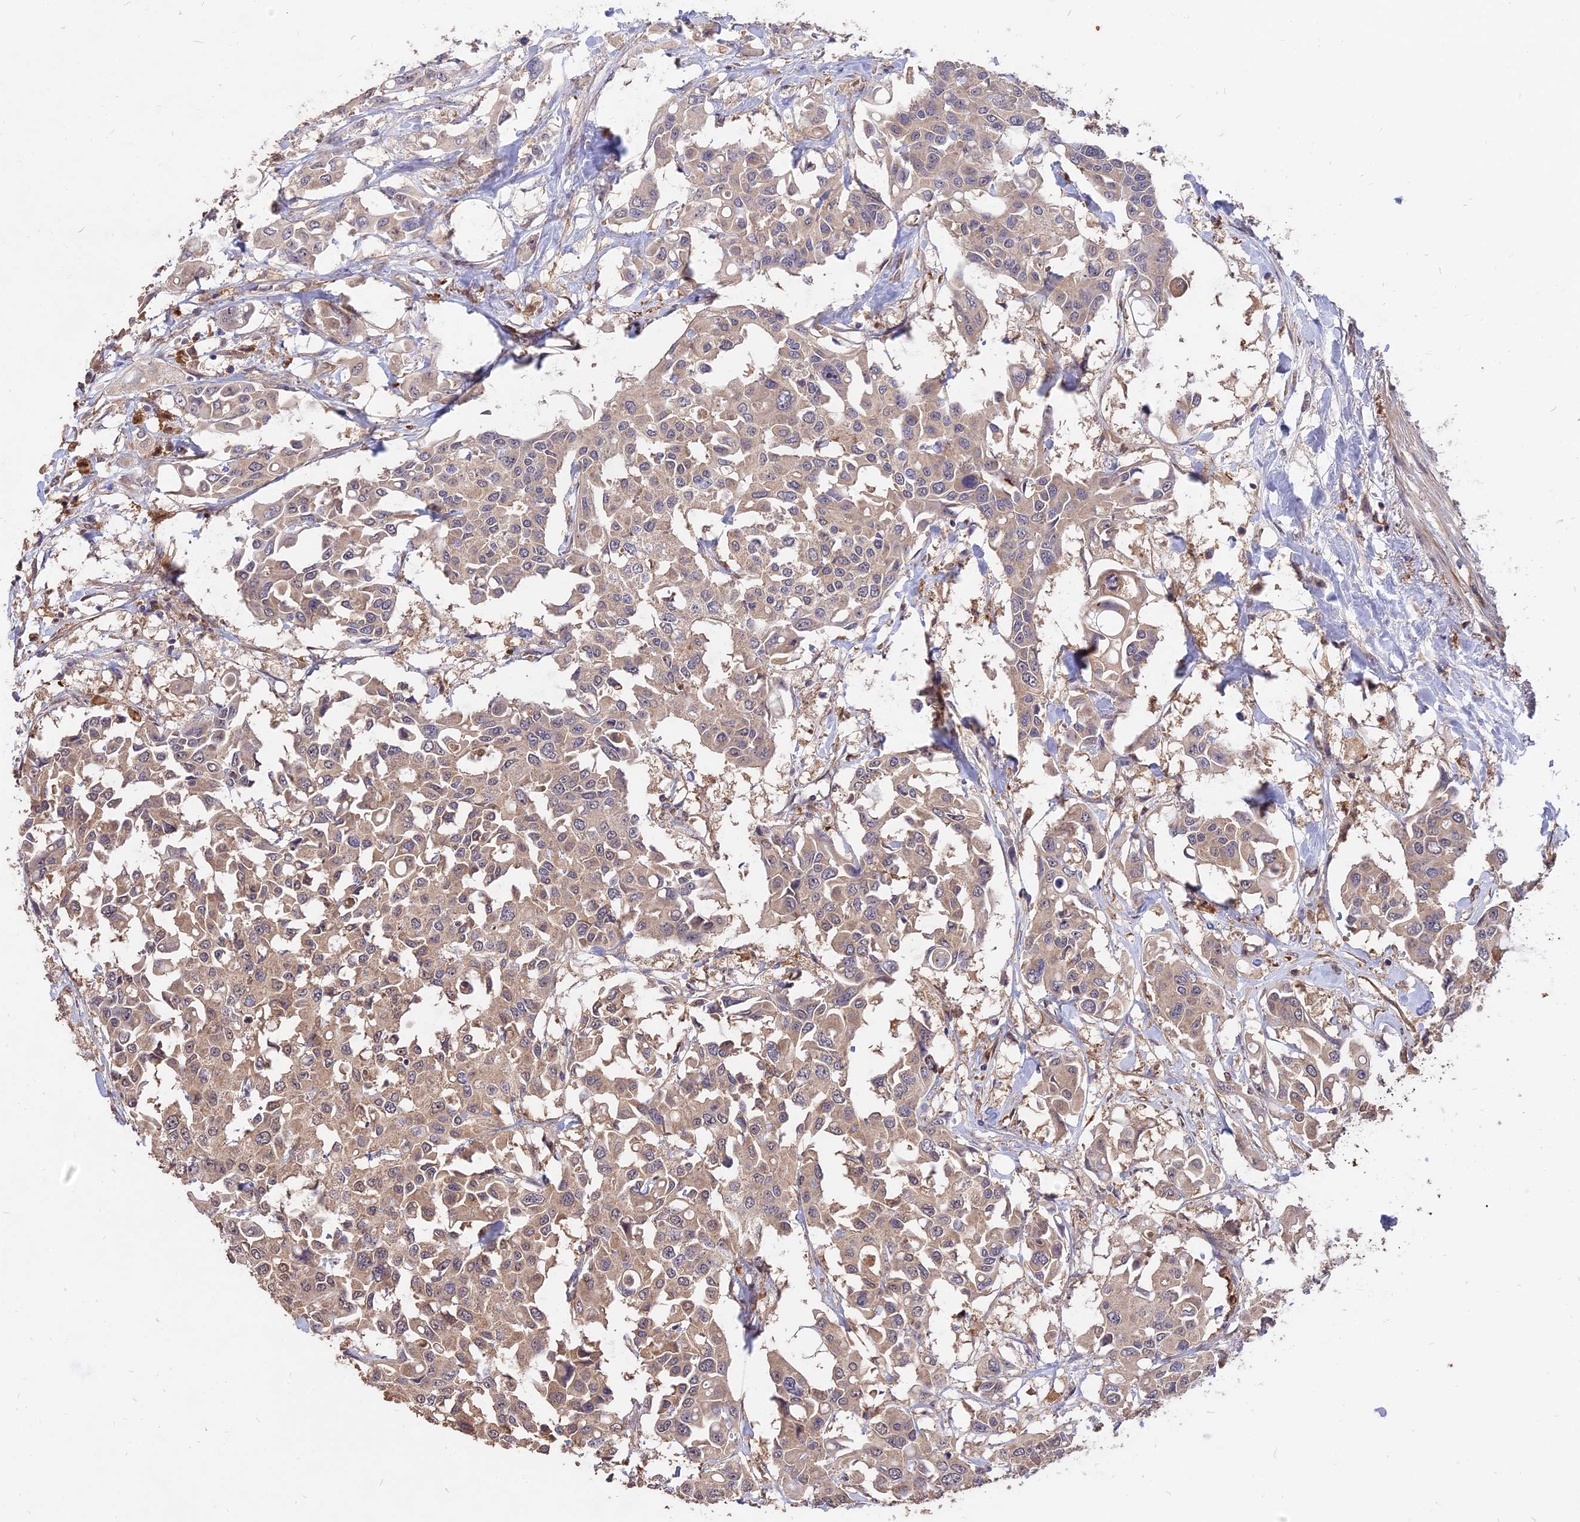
{"staining": {"intensity": "weak", "quantity": ">75%", "location": "cytoplasmic/membranous"}, "tissue": "colorectal cancer", "cell_type": "Tumor cells", "image_type": "cancer", "snomed": [{"axis": "morphology", "description": "Adenocarcinoma, NOS"}, {"axis": "topography", "description": "Colon"}], "caption": "A micrograph of human colorectal adenocarcinoma stained for a protein demonstrates weak cytoplasmic/membranous brown staining in tumor cells. (DAB IHC, brown staining for protein, blue staining for nuclei).", "gene": "SAC3D1", "patient": {"sex": "male", "age": 77}}